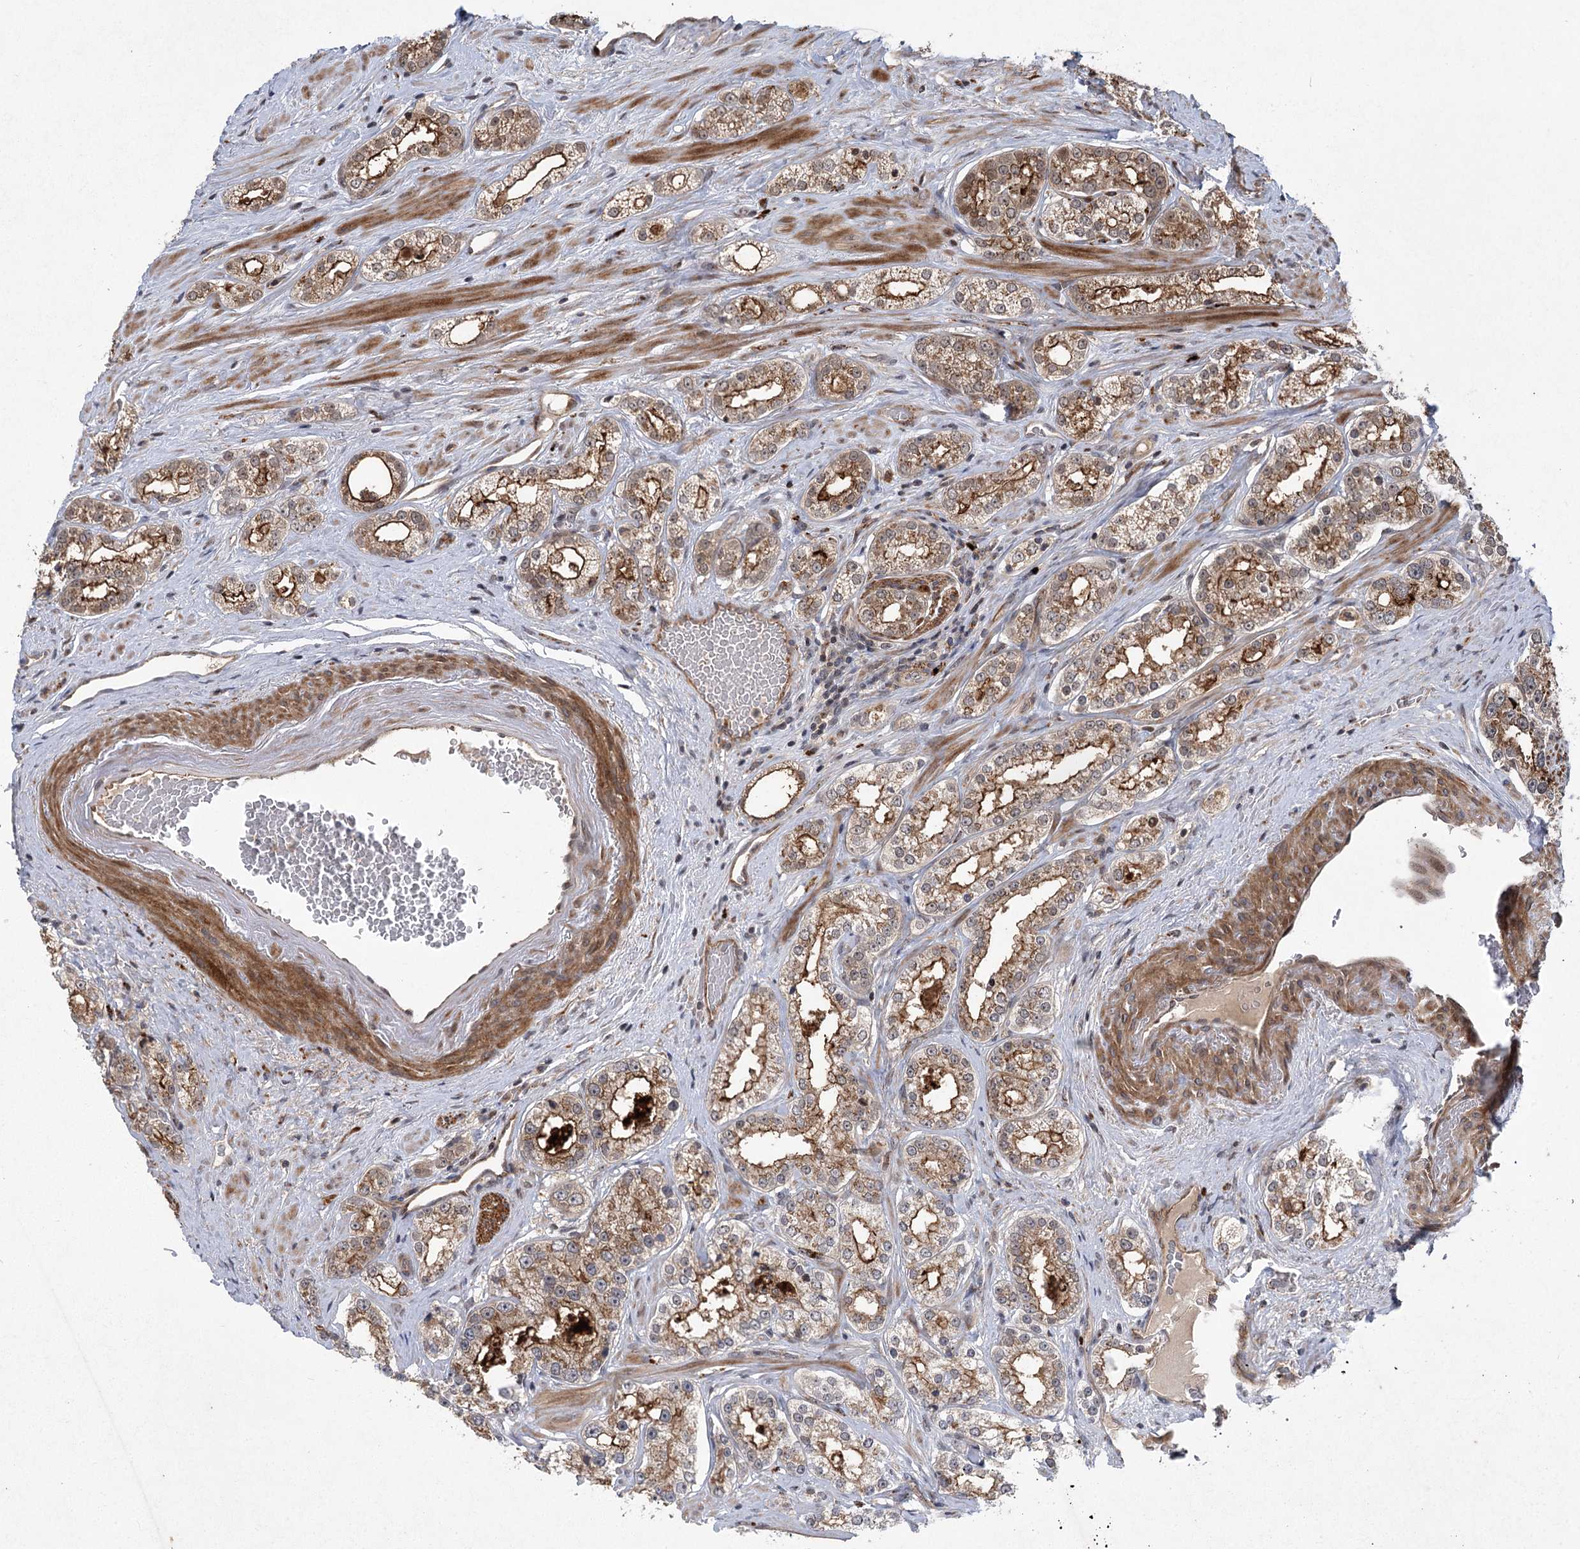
{"staining": {"intensity": "strong", "quantity": ">75%", "location": "cytoplasmic/membranous"}, "tissue": "prostate cancer", "cell_type": "Tumor cells", "image_type": "cancer", "snomed": [{"axis": "morphology", "description": "Normal tissue, NOS"}, {"axis": "morphology", "description": "Adenocarcinoma, High grade"}, {"axis": "topography", "description": "Prostate"}], "caption": "A high amount of strong cytoplasmic/membranous positivity is appreciated in approximately >75% of tumor cells in prostate adenocarcinoma (high-grade) tissue.", "gene": "METTL24", "patient": {"sex": "male", "age": 83}}